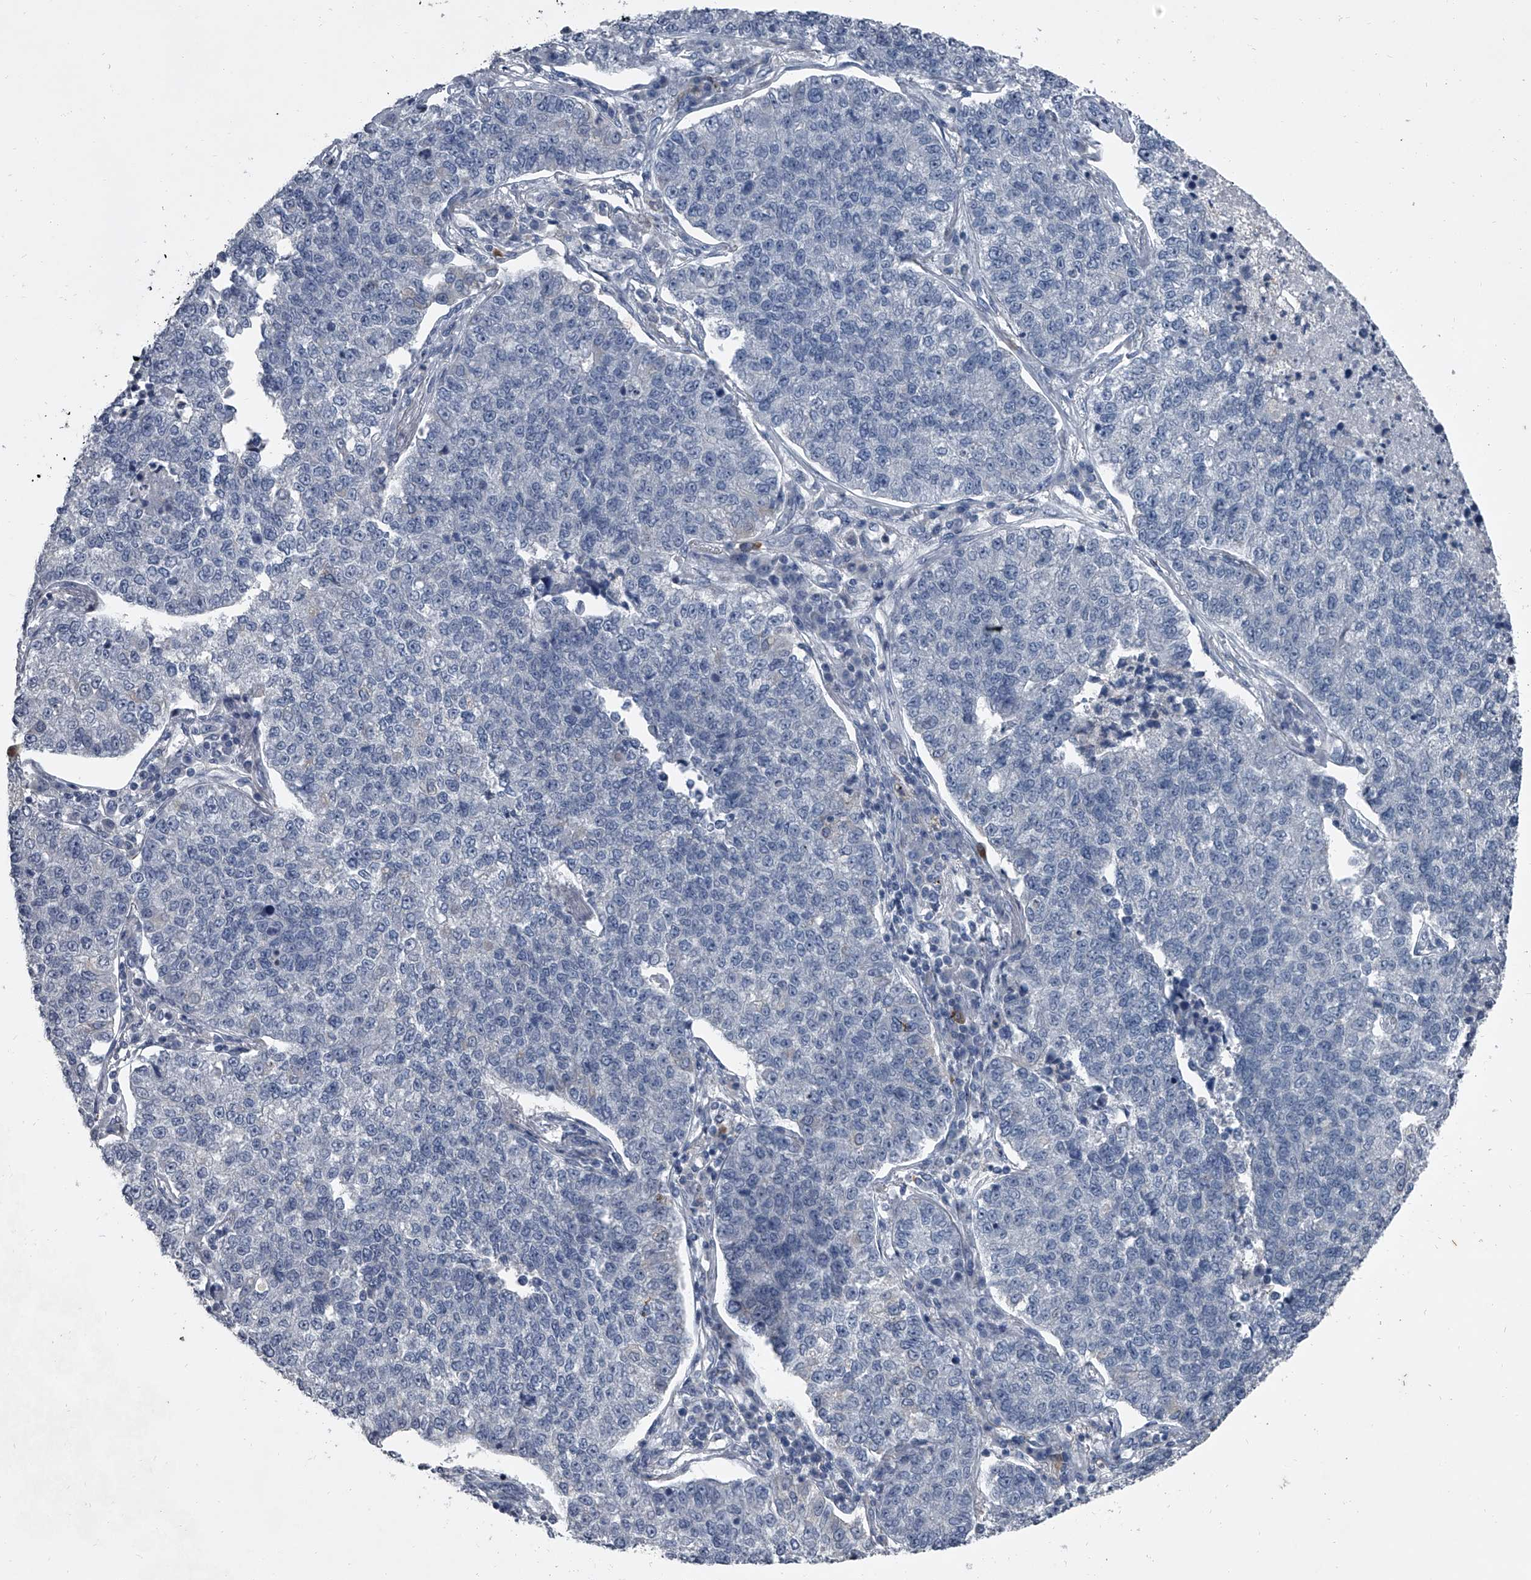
{"staining": {"intensity": "negative", "quantity": "none", "location": "none"}, "tissue": "lung cancer", "cell_type": "Tumor cells", "image_type": "cancer", "snomed": [{"axis": "morphology", "description": "Adenocarcinoma, NOS"}, {"axis": "topography", "description": "Lung"}], "caption": "Image shows no protein expression in tumor cells of lung cancer (adenocarcinoma) tissue. Brightfield microscopy of immunohistochemistry stained with DAB (brown) and hematoxylin (blue), captured at high magnification.", "gene": "HEPHL1", "patient": {"sex": "male", "age": 49}}